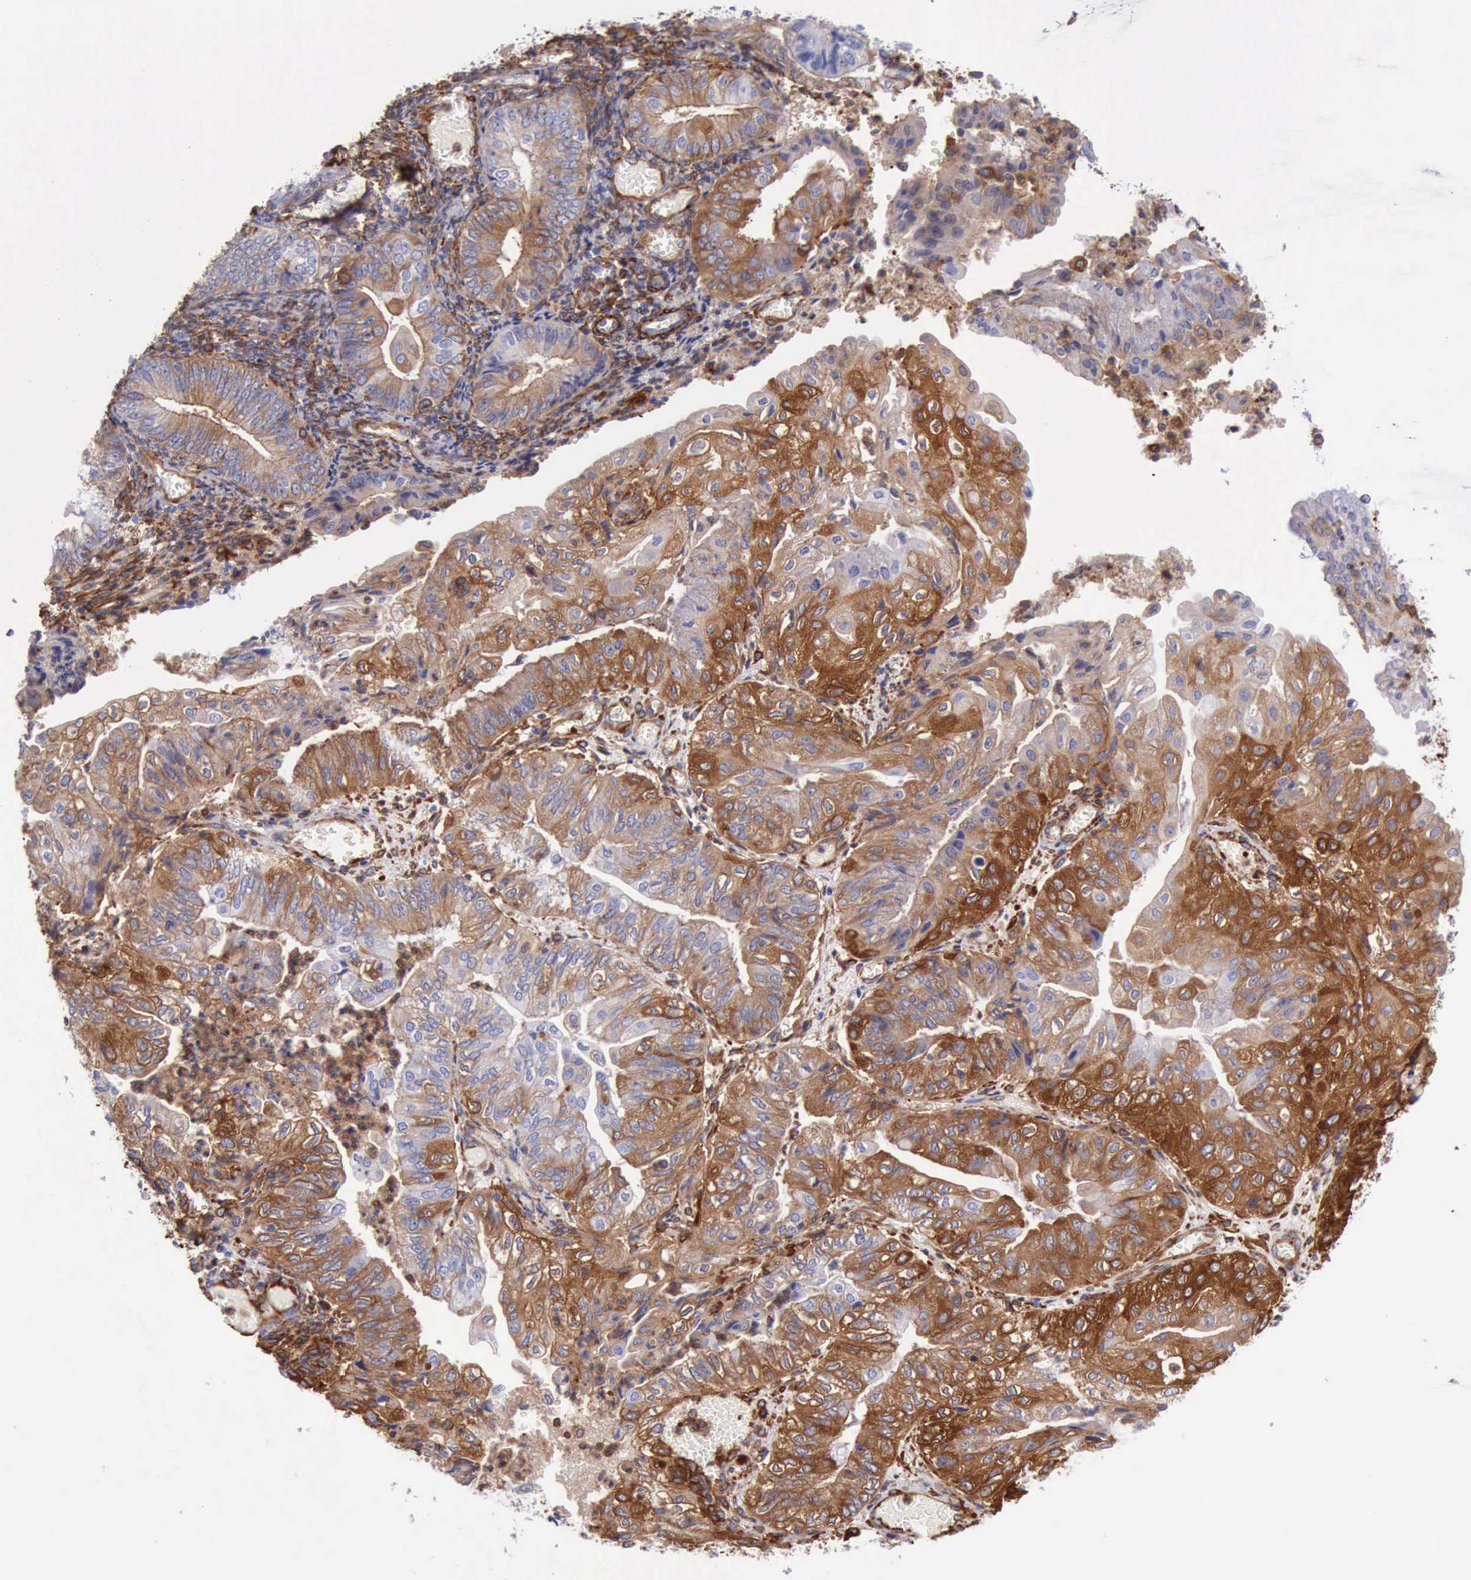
{"staining": {"intensity": "moderate", "quantity": "25%-75%", "location": "cytoplasmic/membranous"}, "tissue": "endometrial cancer", "cell_type": "Tumor cells", "image_type": "cancer", "snomed": [{"axis": "morphology", "description": "Adenocarcinoma, NOS"}, {"axis": "topography", "description": "Endometrium"}], "caption": "Protein analysis of endometrial adenocarcinoma tissue displays moderate cytoplasmic/membranous staining in about 25%-75% of tumor cells.", "gene": "FLNA", "patient": {"sex": "female", "age": 55}}